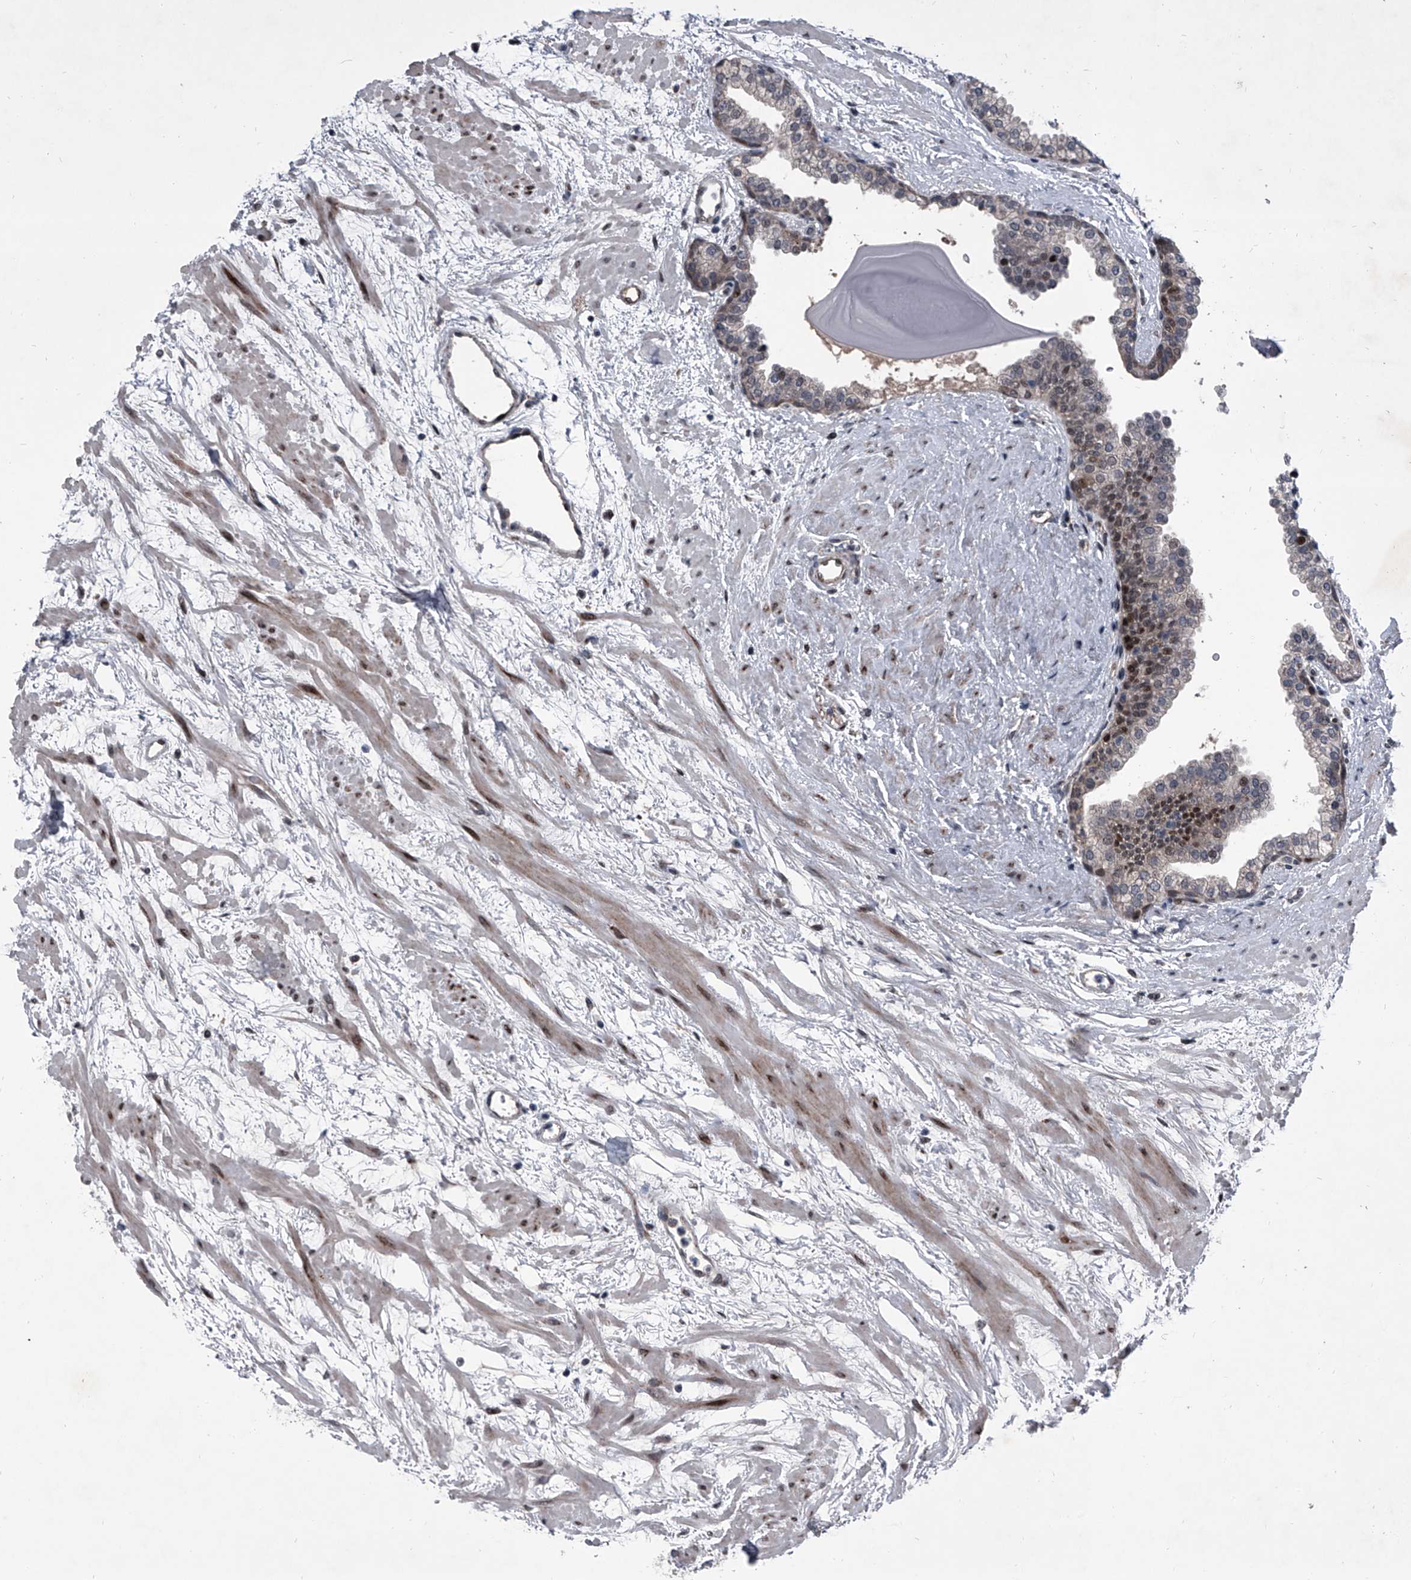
{"staining": {"intensity": "moderate", "quantity": "<25%", "location": "nuclear"}, "tissue": "prostate", "cell_type": "Glandular cells", "image_type": "normal", "snomed": [{"axis": "morphology", "description": "Normal tissue, NOS"}, {"axis": "topography", "description": "Prostate"}], "caption": "A brown stain highlights moderate nuclear expression of a protein in glandular cells of normal human prostate. The staining was performed using DAB, with brown indicating positive protein expression. Nuclei are stained blue with hematoxylin.", "gene": "ELK4", "patient": {"sex": "male", "age": 48}}